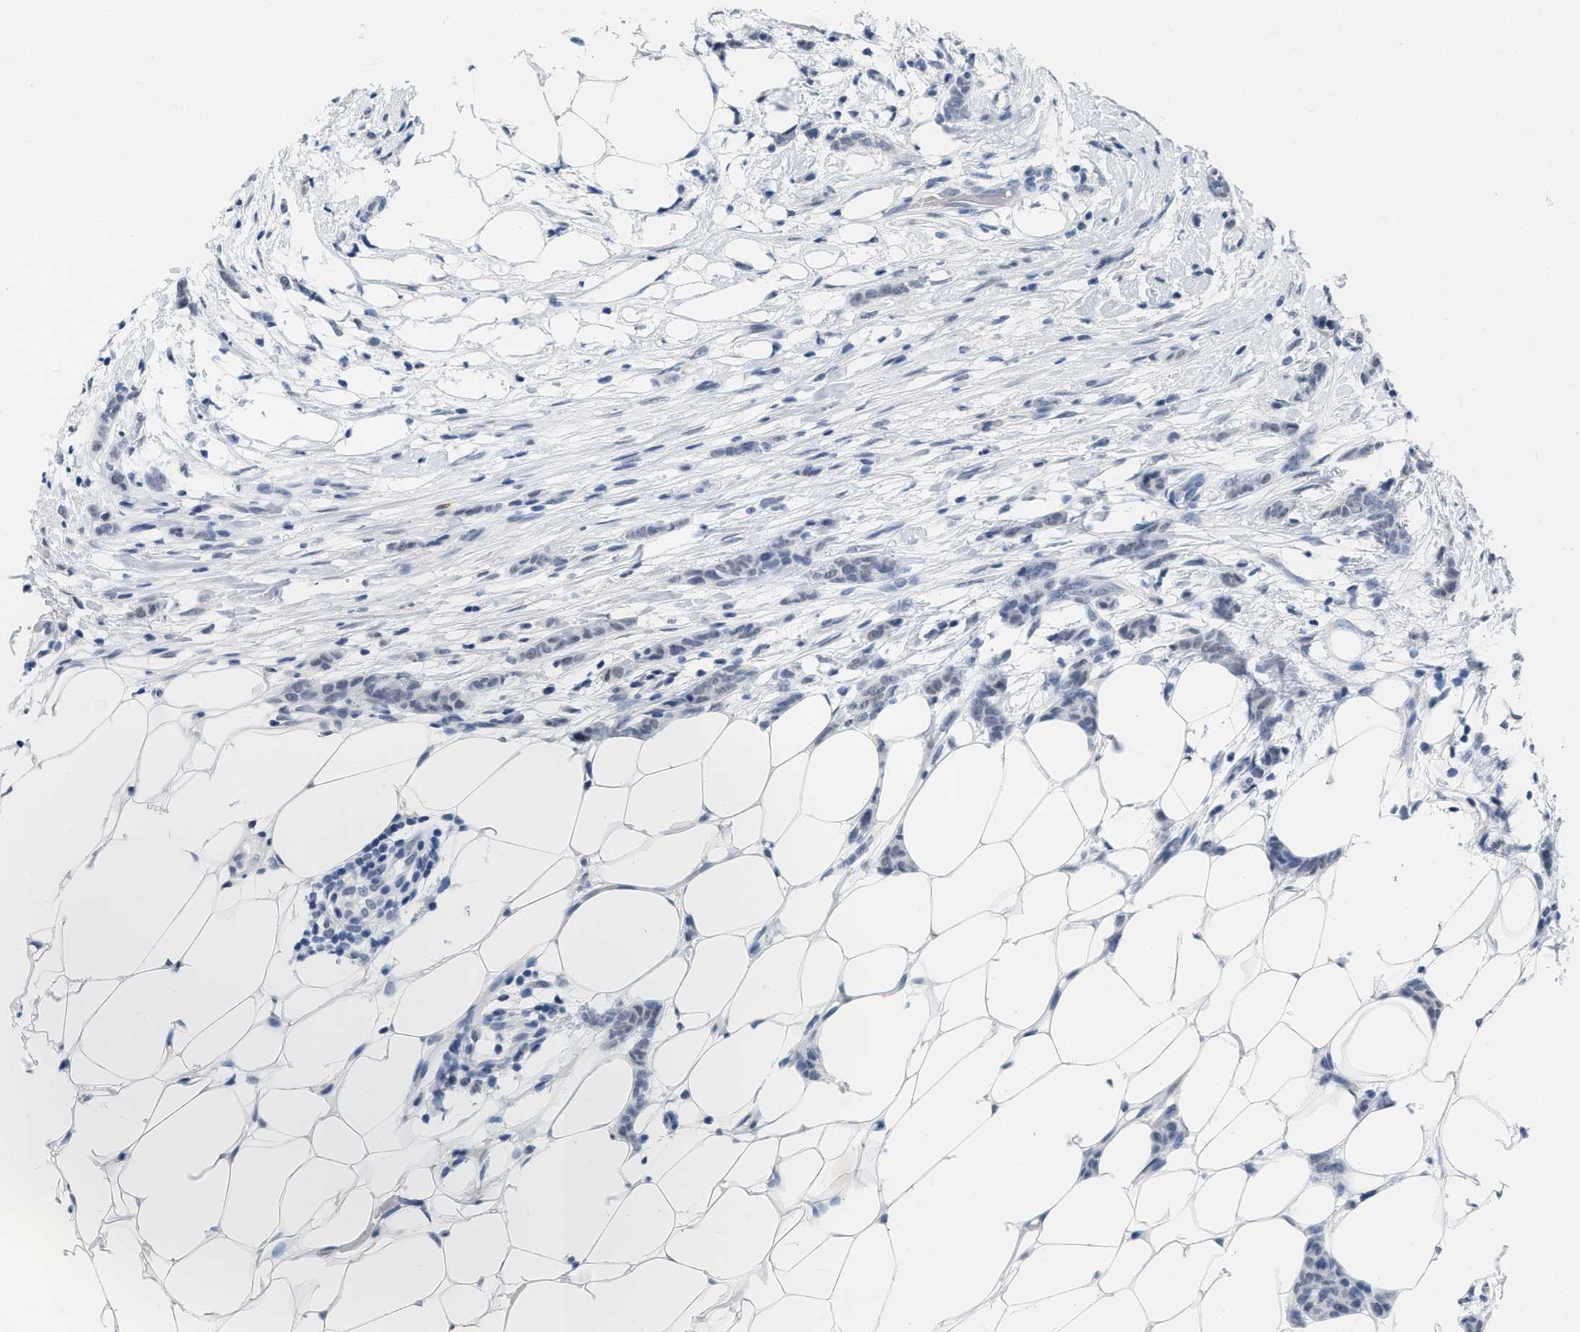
{"staining": {"intensity": "negative", "quantity": "none", "location": "none"}, "tissue": "breast cancer", "cell_type": "Tumor cells", "image_type": "cancer", "snomed": [{"axis": "morphology", "description": "Lobular carcinoma"}, {"axis": "topography", "description": "Skin"}, {"axis": "topography", "description": "Breast"}], "caption": "A histopathology image of human breast lobular carcinoma is negative for staining in tumor cells. The staining is performed using DAB (3,3'-diaminobenzidine) brown chromogen with nuclei counter-stained in using hematoxylin.", "gene": "XIRP1", "patient": {"sex": "female", "age": 46}}